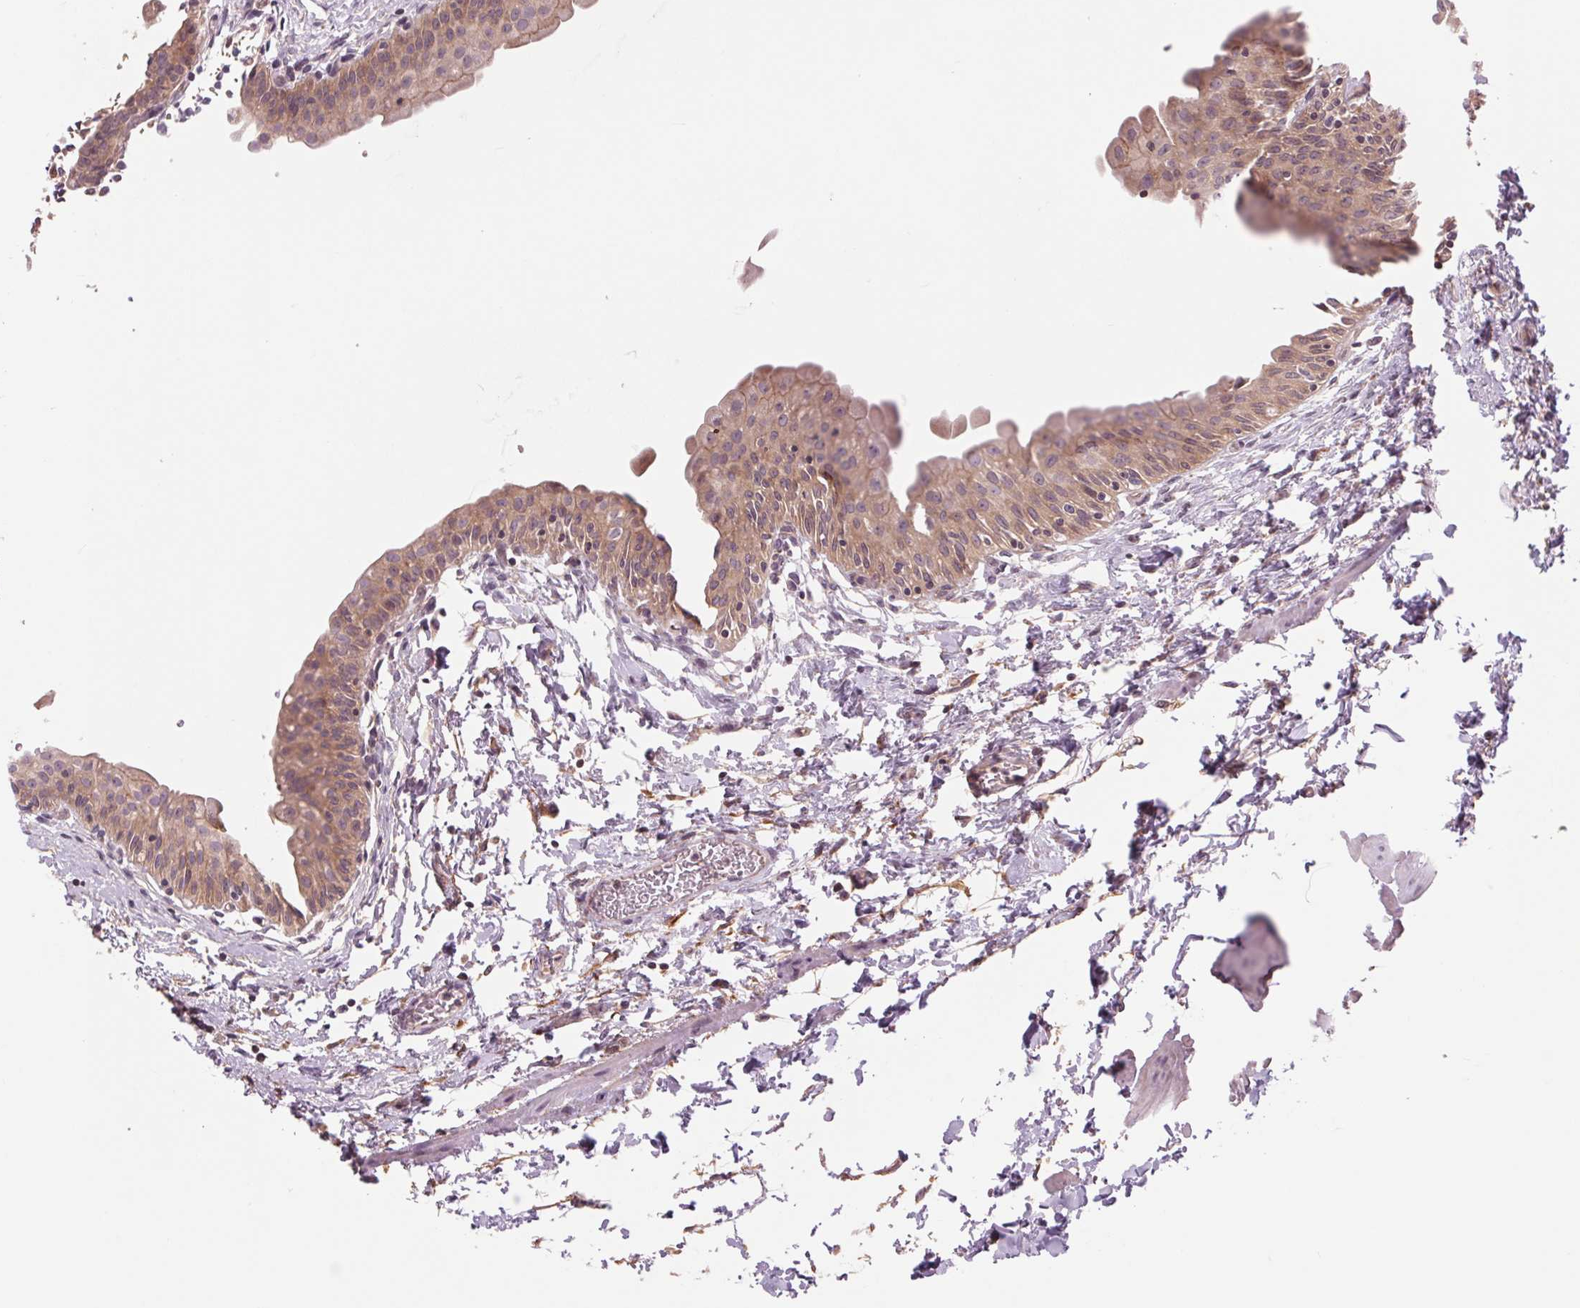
{"staining": {"intensity": "weak", "quantity": ">75%", "location": "cytoplasmic/membranous"}, "tissue": "urinary bladder", "cell_type": "Urothelial cells", "image_type": "normal", "snomed": [{"axis": "morphology", "description": "Normal tissue, NOS"}, {"axis": "topography", "description": "Urinary bladder"}], "caption": "This is an image of IHC staining of benign urinary bladder, which shows weak staining in the cytoplasmic/membranous of urothelial cells.", "gene": "SH3RF2", "patient": {"sex": "male", "age": 56}}